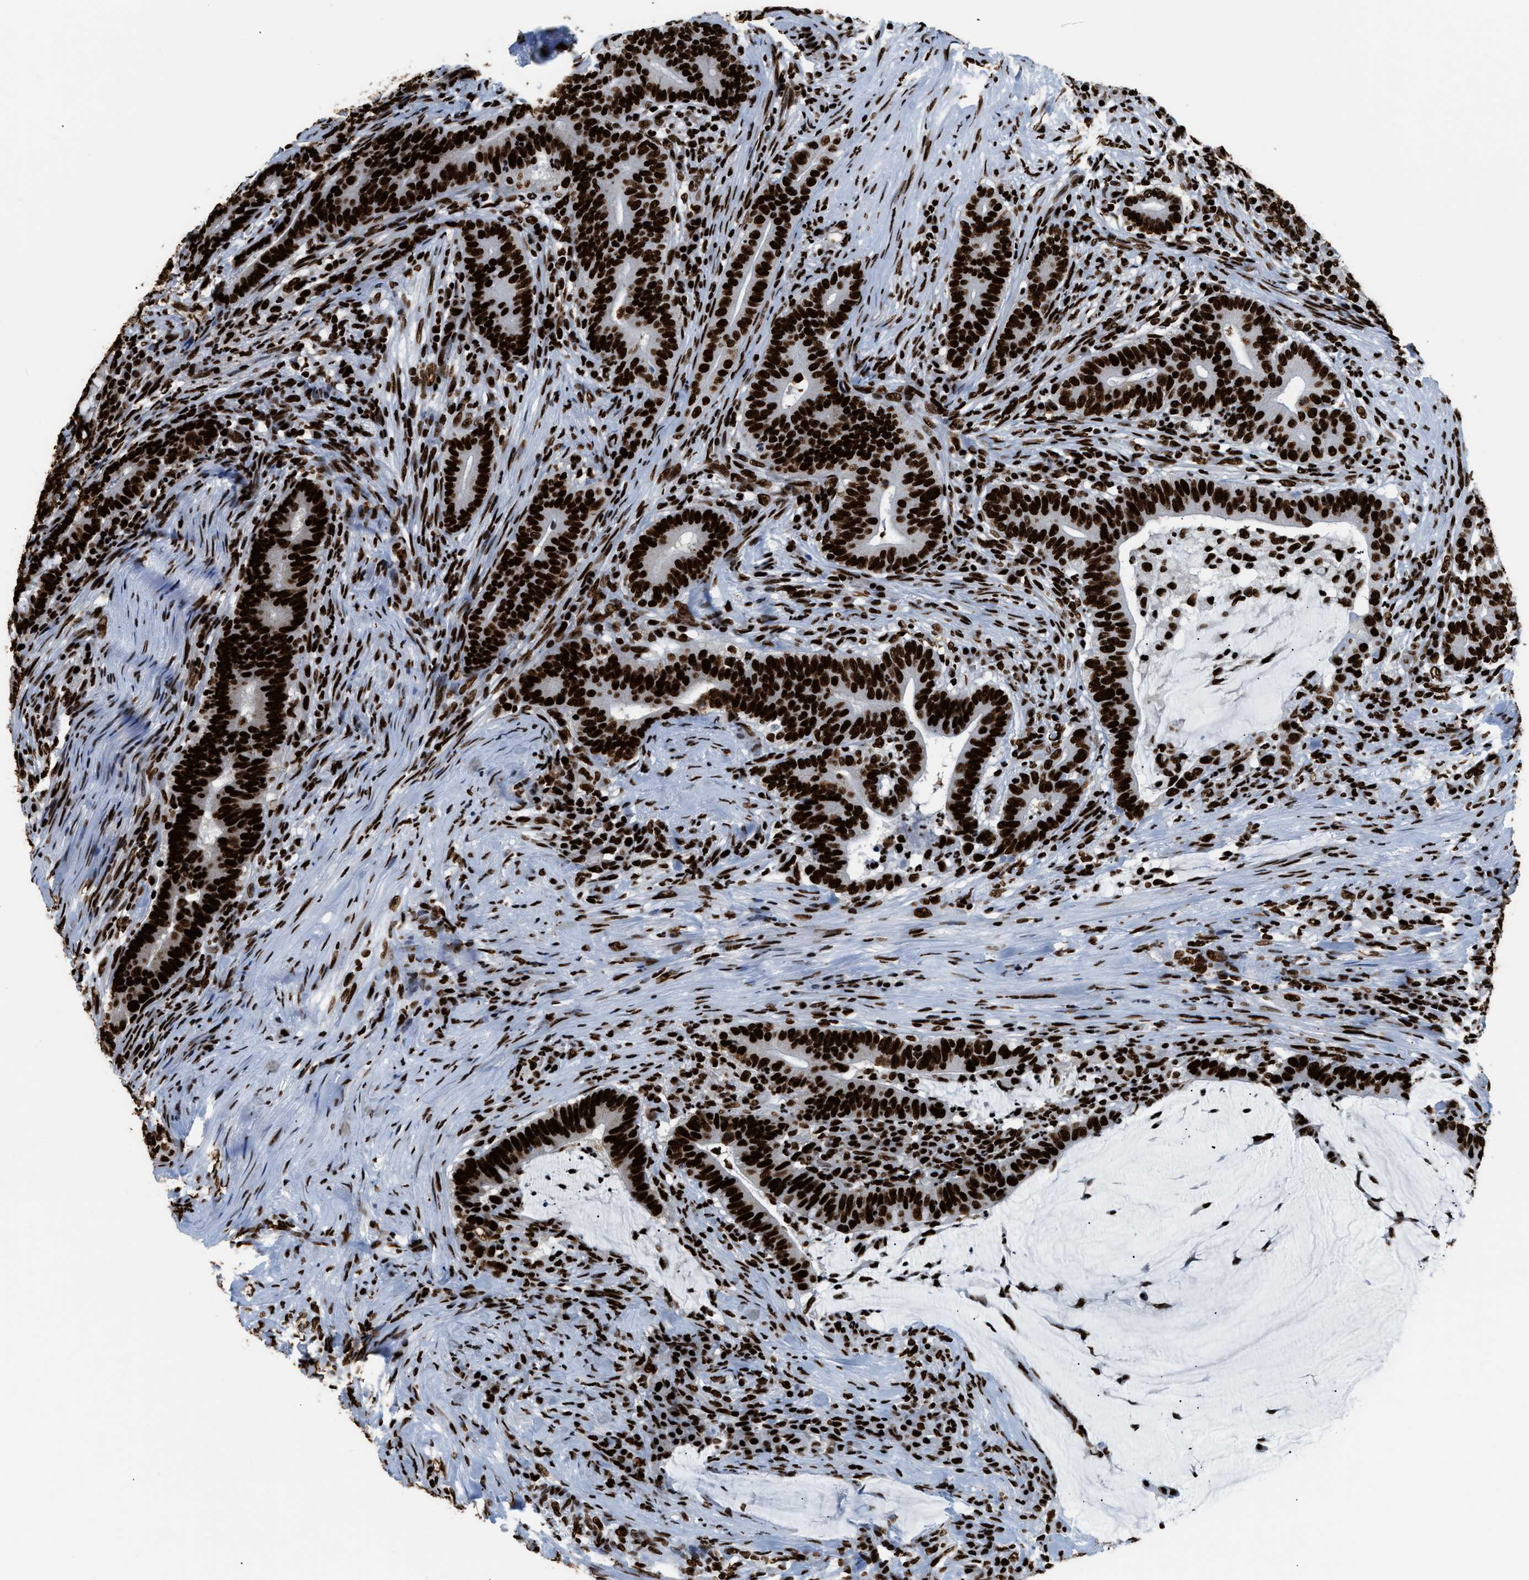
{"staining": {"intensity": "strong", "quantity": ">75%", "location": "nuclear"}, "tissue": "colorectal cancer", "cell_type": "Tumor cells", "image_type": "cancer", "snomed": [{"axis": "morphology", "description": "Normal tissue, NOS"}, {"axis": "morphology", "description": "Adenocarcinoma, NOS"}, {"axis": "topography", "description": "Colon"}], "caption": "The micrograph exhibits immunohistochemical staining of colorectal cancer (adenocarcinoma). There is strong nuclear expression is identified in approximately >75% of tumor cells. (DAB (3,3'-diaminobenzidine) IHC, brown staining for protein, blue staining for nuclei).", "gene": "HNRNPM", "patient": {"sex": "female", "age": 66}}